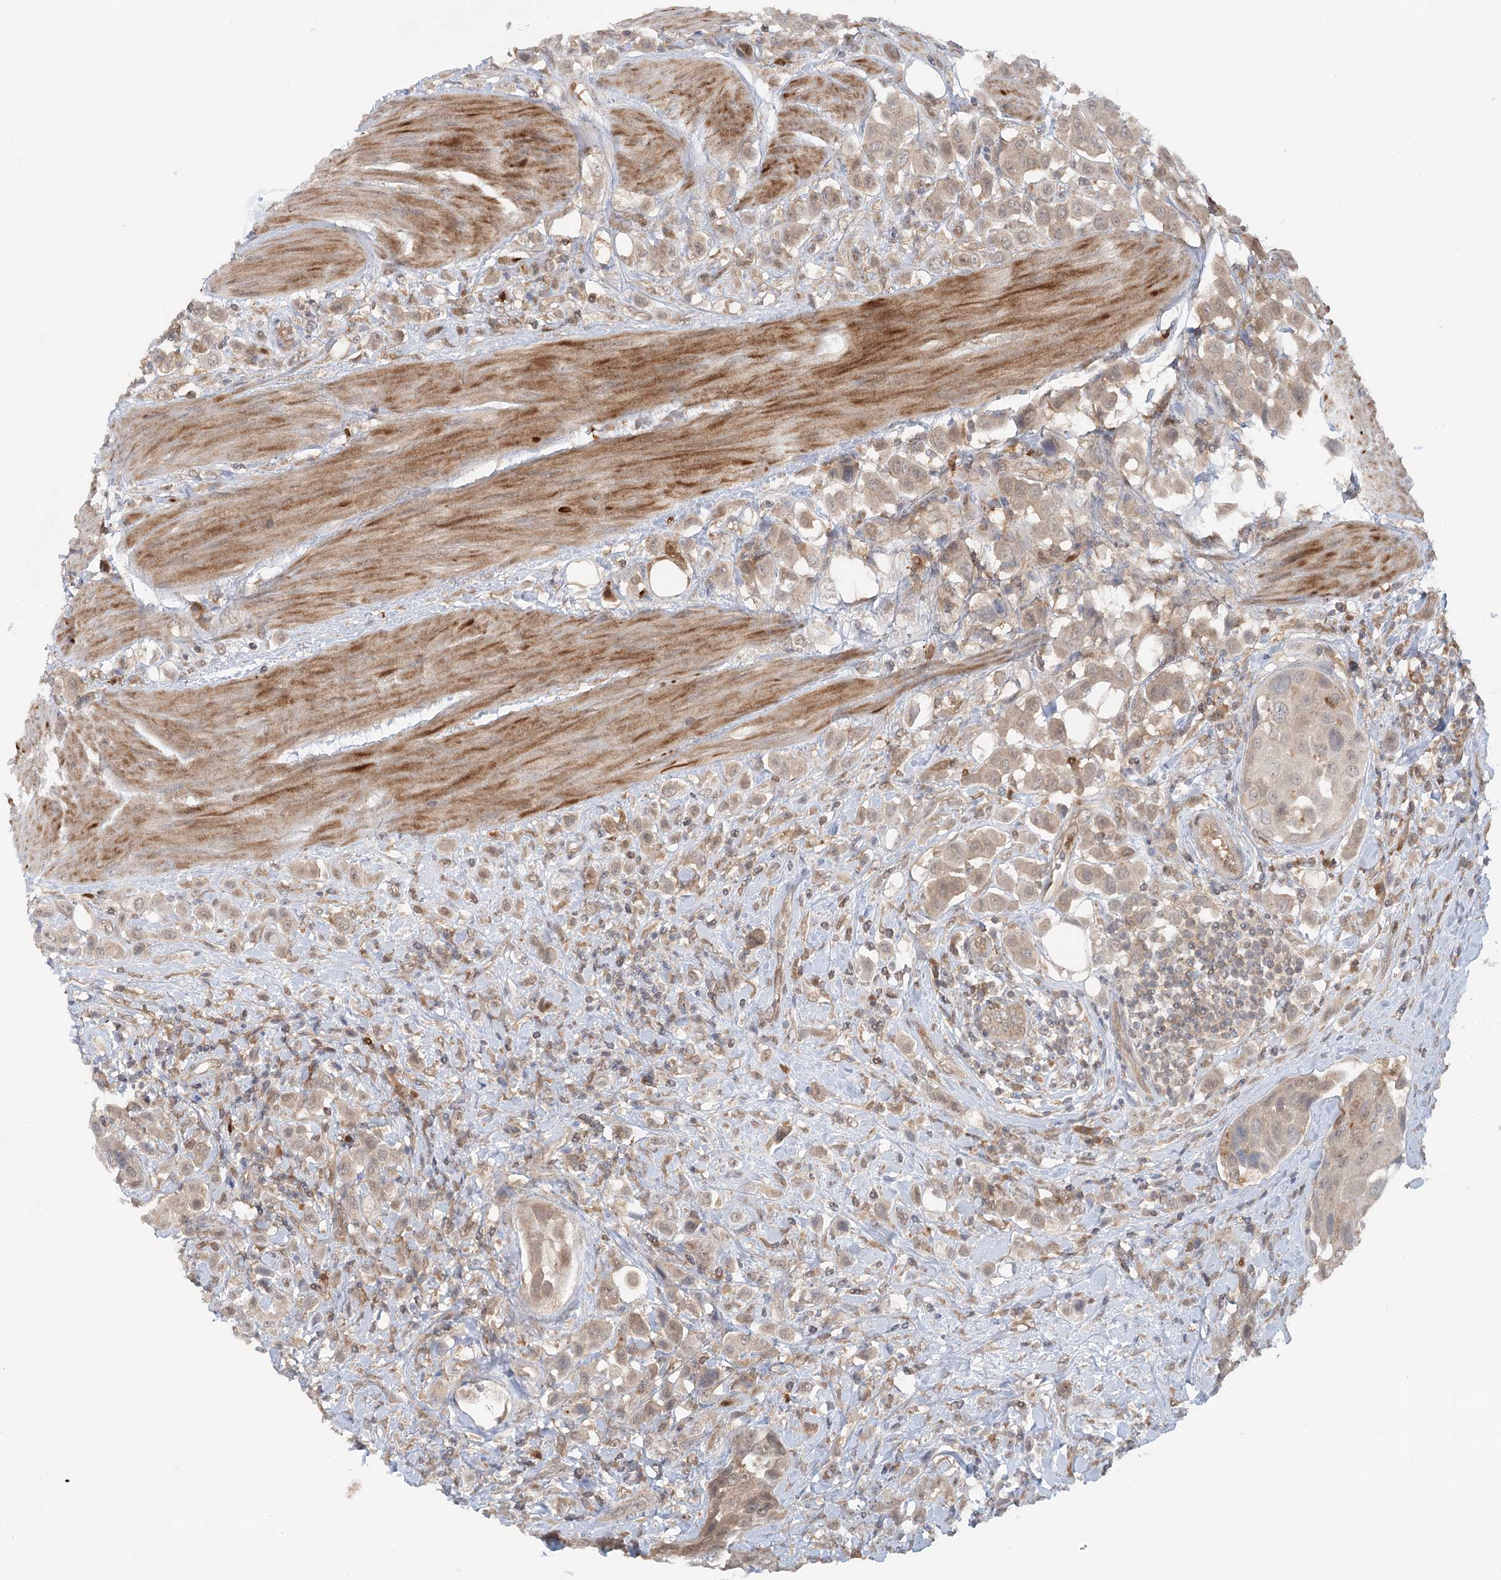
{"staining": {"intensity": "weak", "quantity": ">75%", "location": "cytoplasmic/membranous,nuclear"}, "tissue": "urothelial cancer", "cell_type": "Tumor cells", "image_type": "cancer", "snomed": [{"axis": "morphology", "description": "Urothelial carcinoma, High grade"}, {"axis": "topography", "description": "Urinary bladder"}], "caption": "Immunohistochemistry (IHC) (DAB (3,3'-diaminobenzidine)) staining of urothelial carcinoma (high-grade) exhibits weak cytoplasmic/membranous and nuclear protein positivity in approximately >75% of tumor cells.", "gene": "GBE1", "patient": {"sex": "male", "age": 50}}